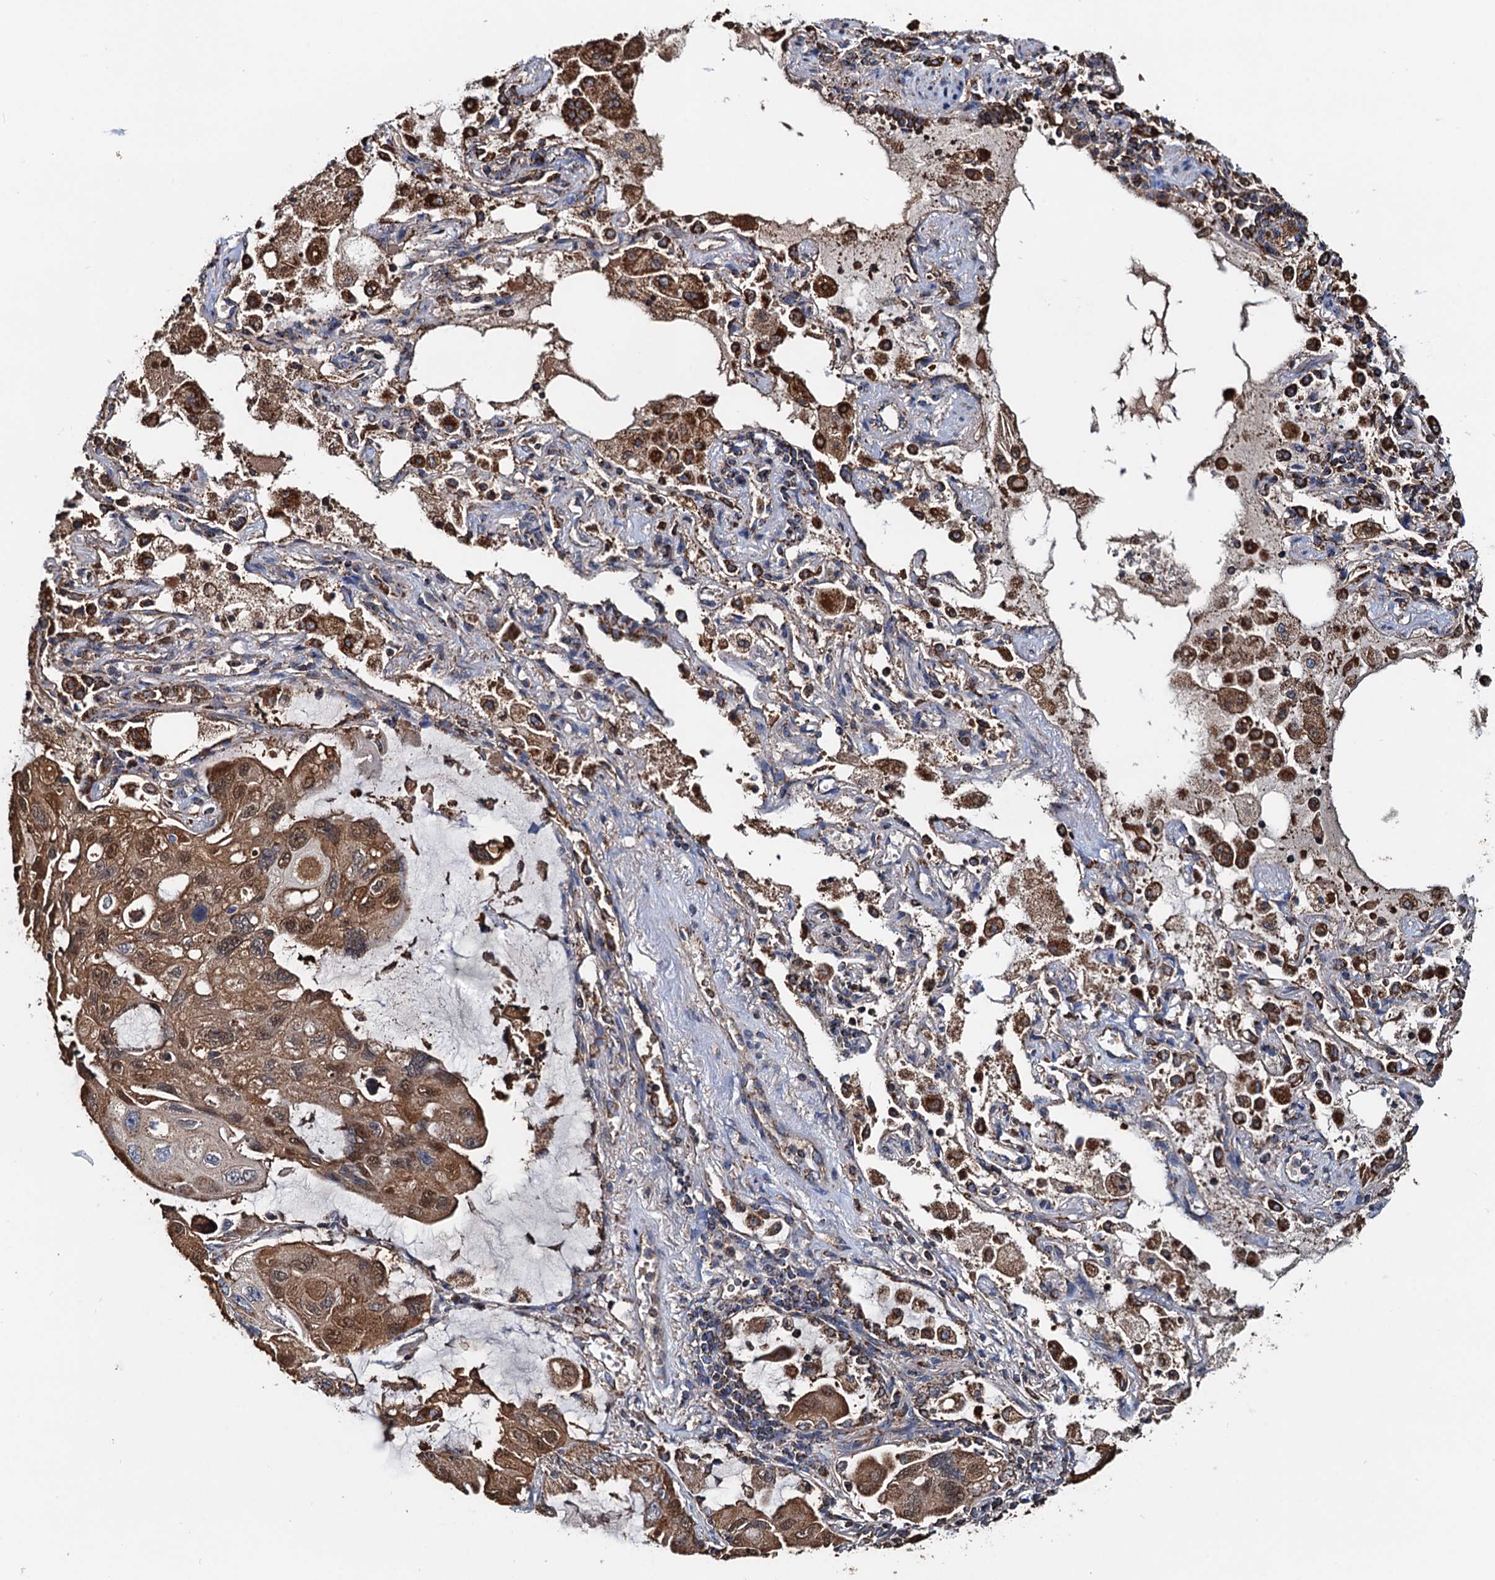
{"staining": {"intensity": "moderate", "quantity": ">75%", "location": "cytoplasmic/membranous"}, "tissue": "lung cancer", "cell_type": "Tumor cells", "image_type": "cancer", "snomed": [{"axis": "morphology", "description": "Squamous cell carcinoma, NOS"}, {"axis": "topography", "description": "Lung"}], "caption": "An immunohistochemistry (IHC) micrograph of neoplastic tissue is shown. Protein staining in brown highlights moderate cytoplasmic/membranous positivity in lung squamous cell carcinoma within tumor cells.", "gene": "AAGAB", "patient": {"sex": "female", "age": 73}}